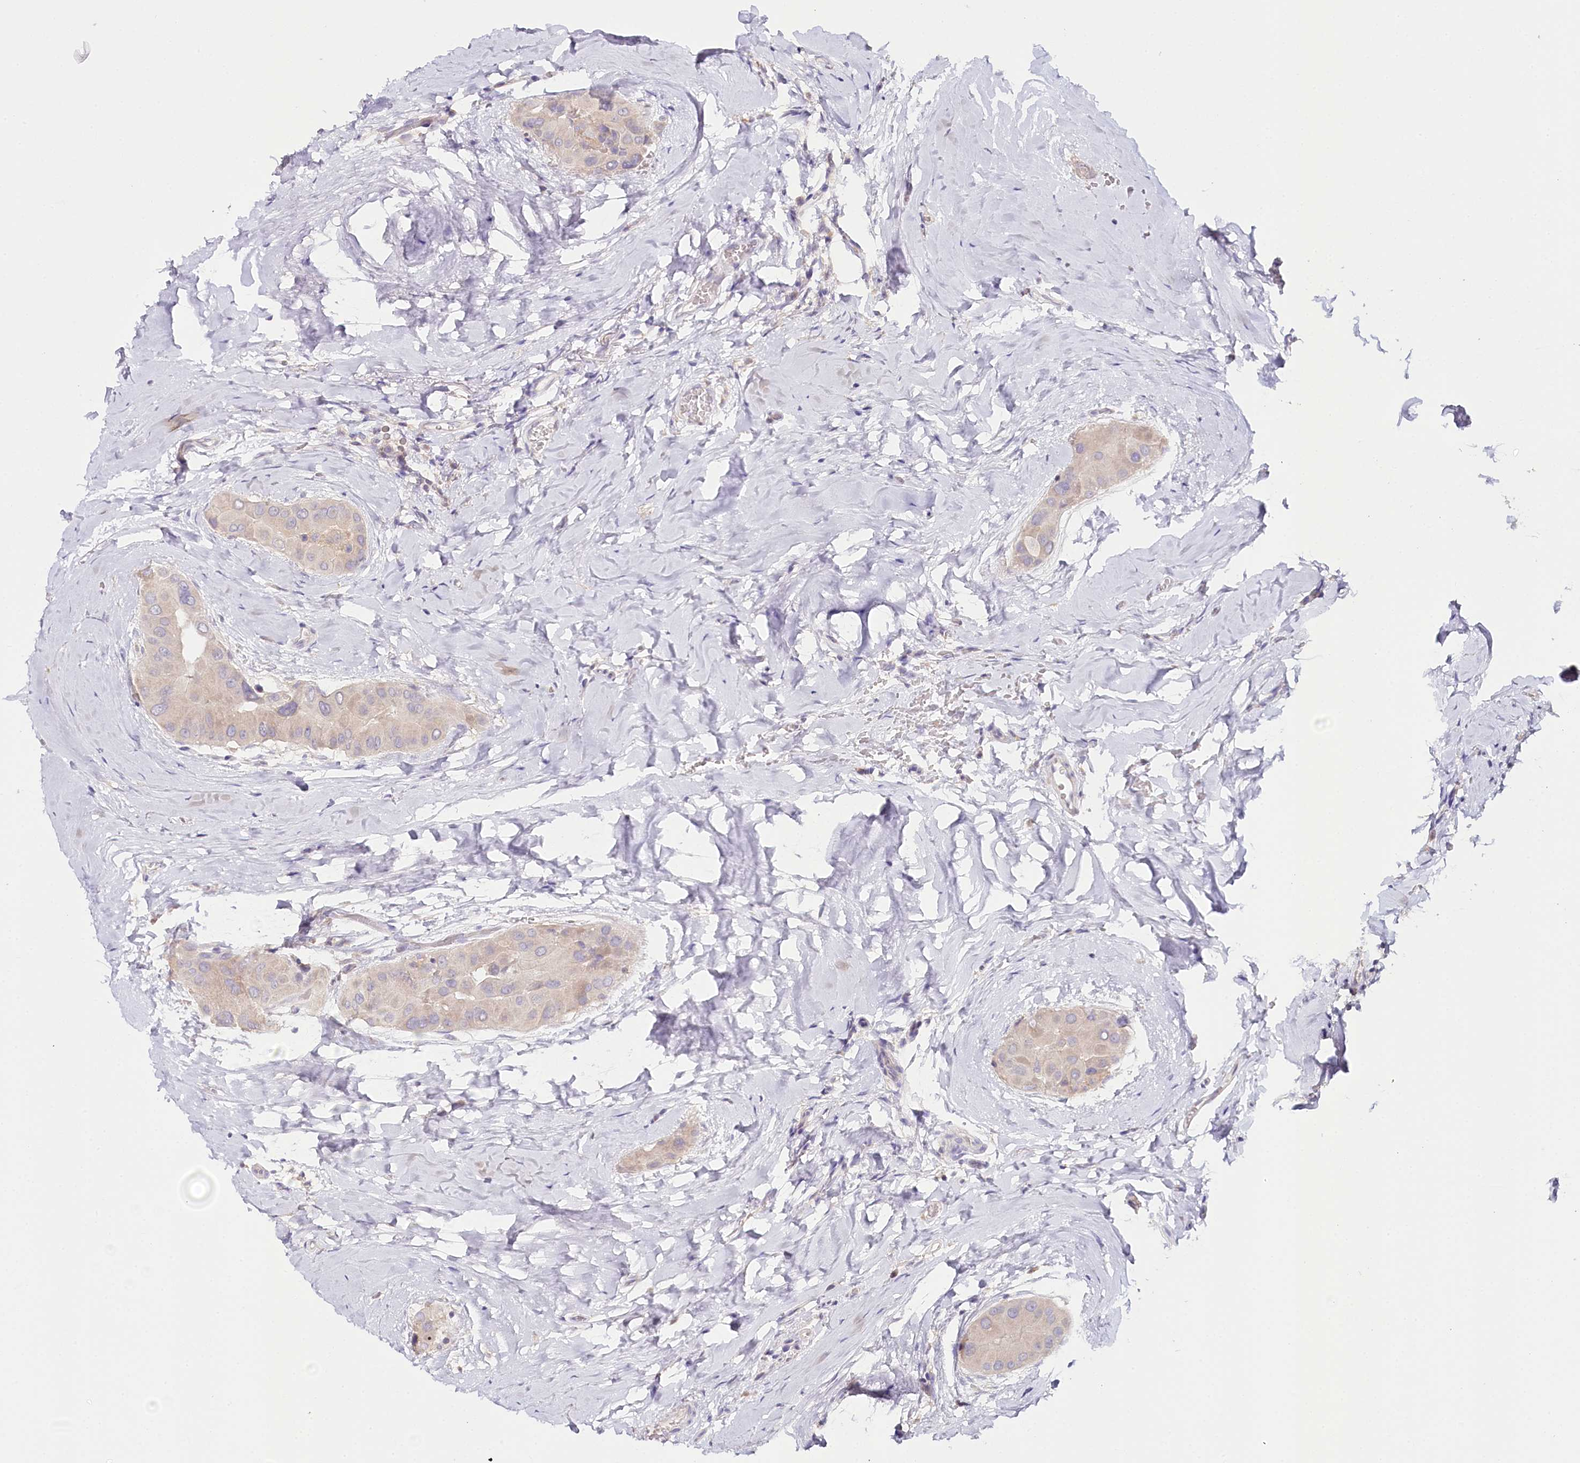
{"staining": {"intensity": "negative", "quantity": "none", "location": "none"}, "tissue": "thyroid cancer", "cell_type": "Tumor cells", "image_type": "cancer", "snomed": [{"axis": "morphology", "description": "Papillary adenocarcinoma, NOS"}, {"axis": "topography", "description": "Thyroid gland"}], "caption": "This is an immunohistochemistry micrograph of human thyroid cancer (papillary adenocarcinoma). There is no staining in tumor cells.", "gene": "DAPK1", "patient": {"sex": "male", "age": 33}}